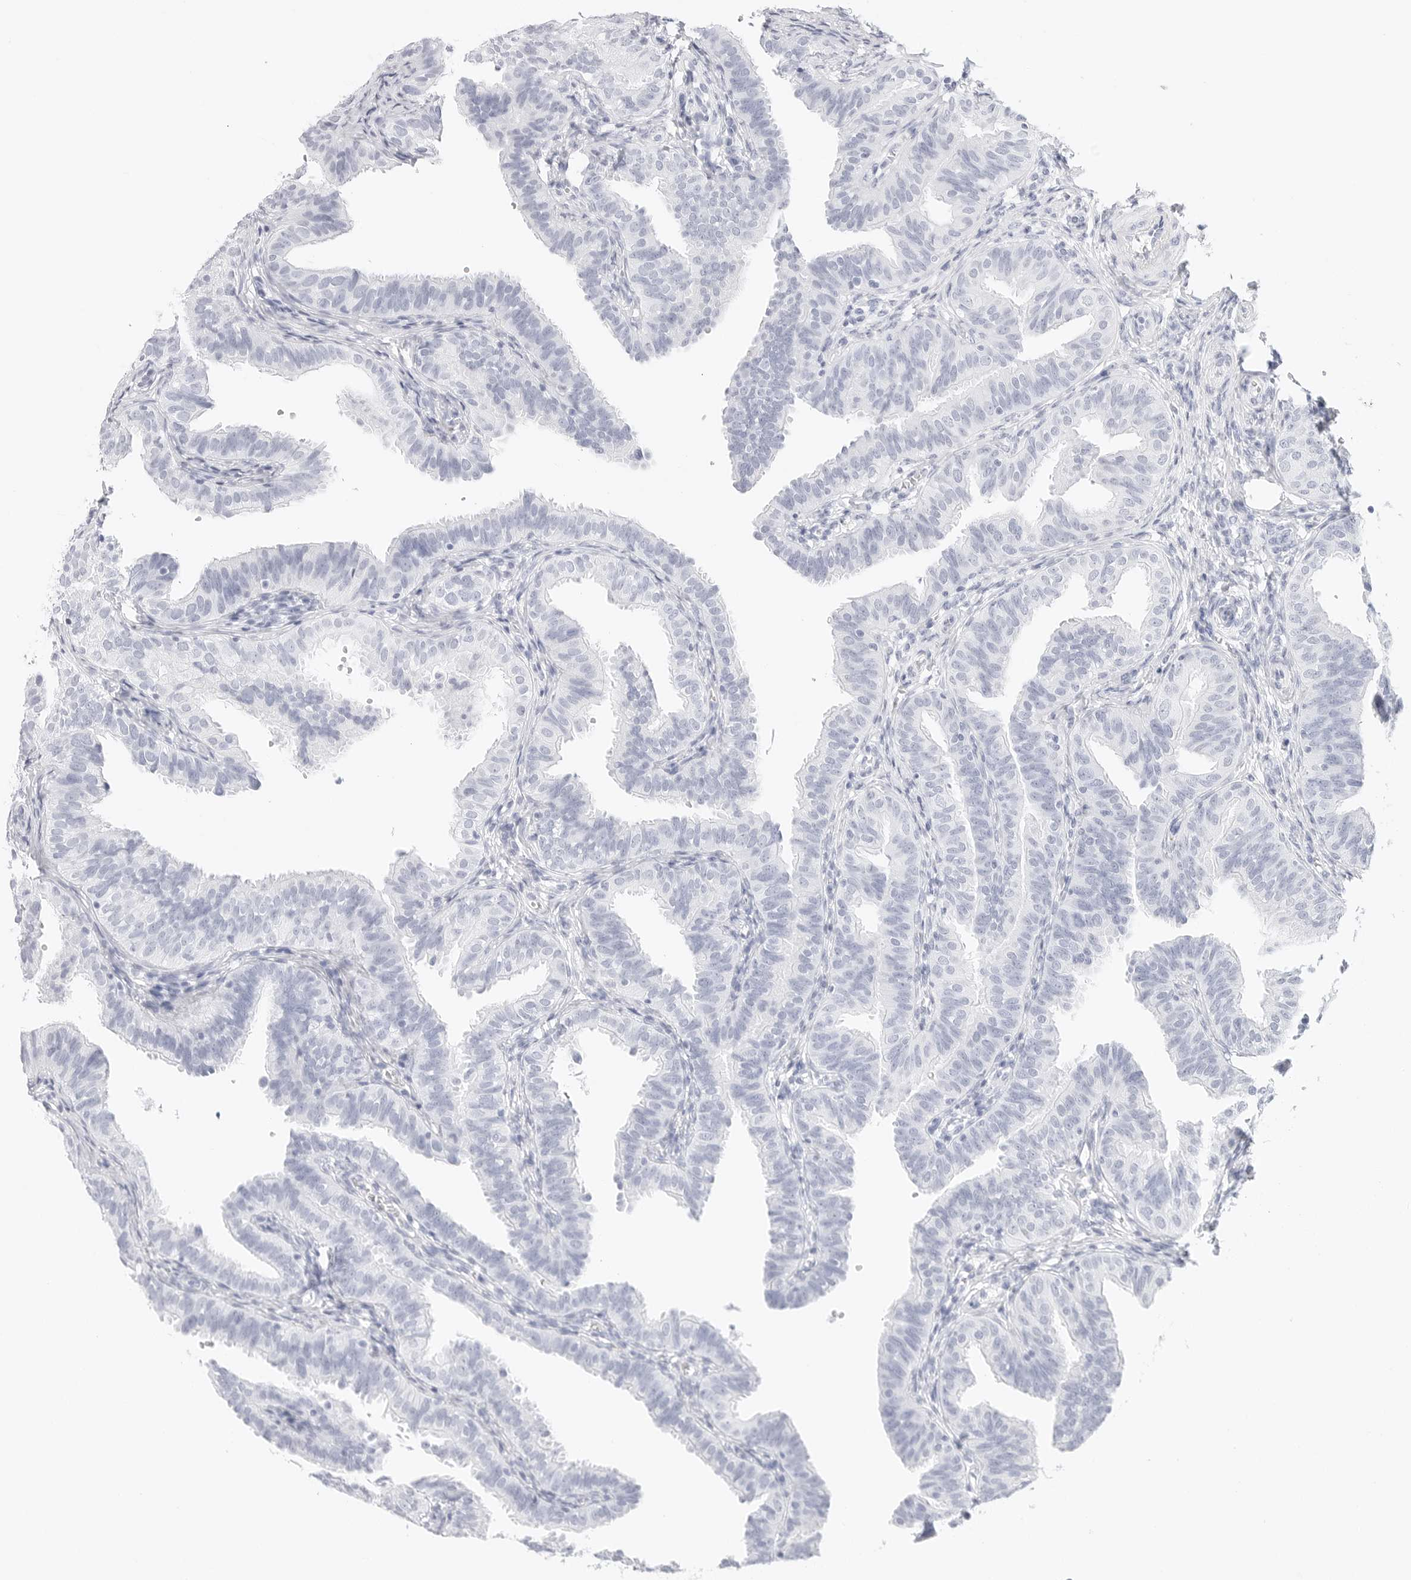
{"staining": {"intensity": "negative", "quantity": "none", "location": "none"}, "tissue": "fallopian tube", "cell_type": "Glandular cells", "image_type": "normal", "snomed": [{"axis": "morphology", "description": "Normal tissue, NOS"}, {"axis": "topography", "description": "Fallopian tube"}], "caption": "DAB immunohistochemical staining of normal fallopian tube demonstrates no significant staining in glandular cells. (DAB (3,3'-diaminobenzidine) IHC, high magnification).", "gene": "TFF2", "patient": {"sex": "female", "age": 35}}